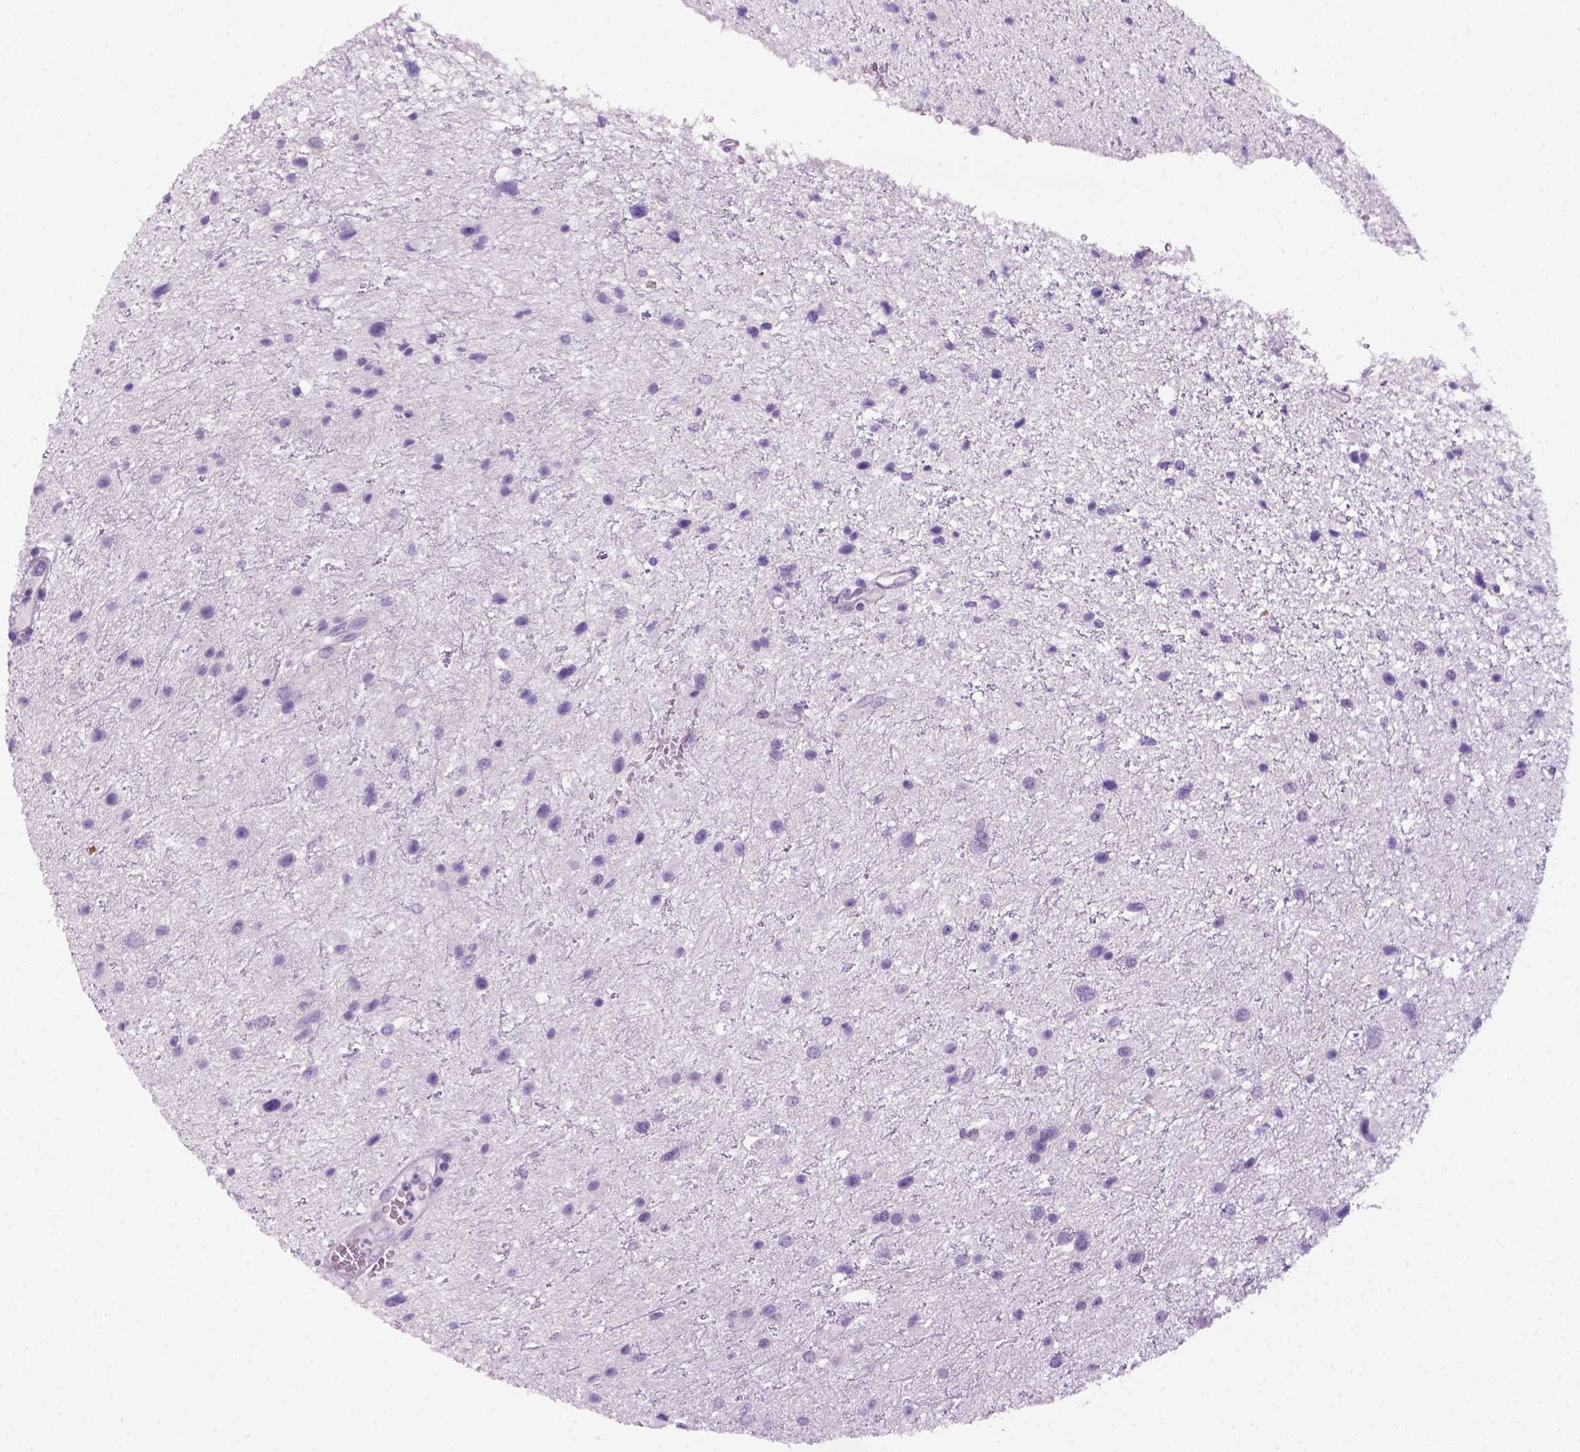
{"staining": {"intensity": "negative", "quantity": "none", "location": "none"}, "tissue": "glioma", "cell_type": "Tumor cells", "image_type": "cancer", "snomed": [{"axis": "morphology", "description": "Glioma, malignant, Low grade"}, {"axis": "topography", "description": "Brain"}], "caption": "Tumor cells are negative for brown protein staining in malignant glioma (low-grade).", "gene": "DNAH11", "patient": {"sex": "female", "age": 32}}